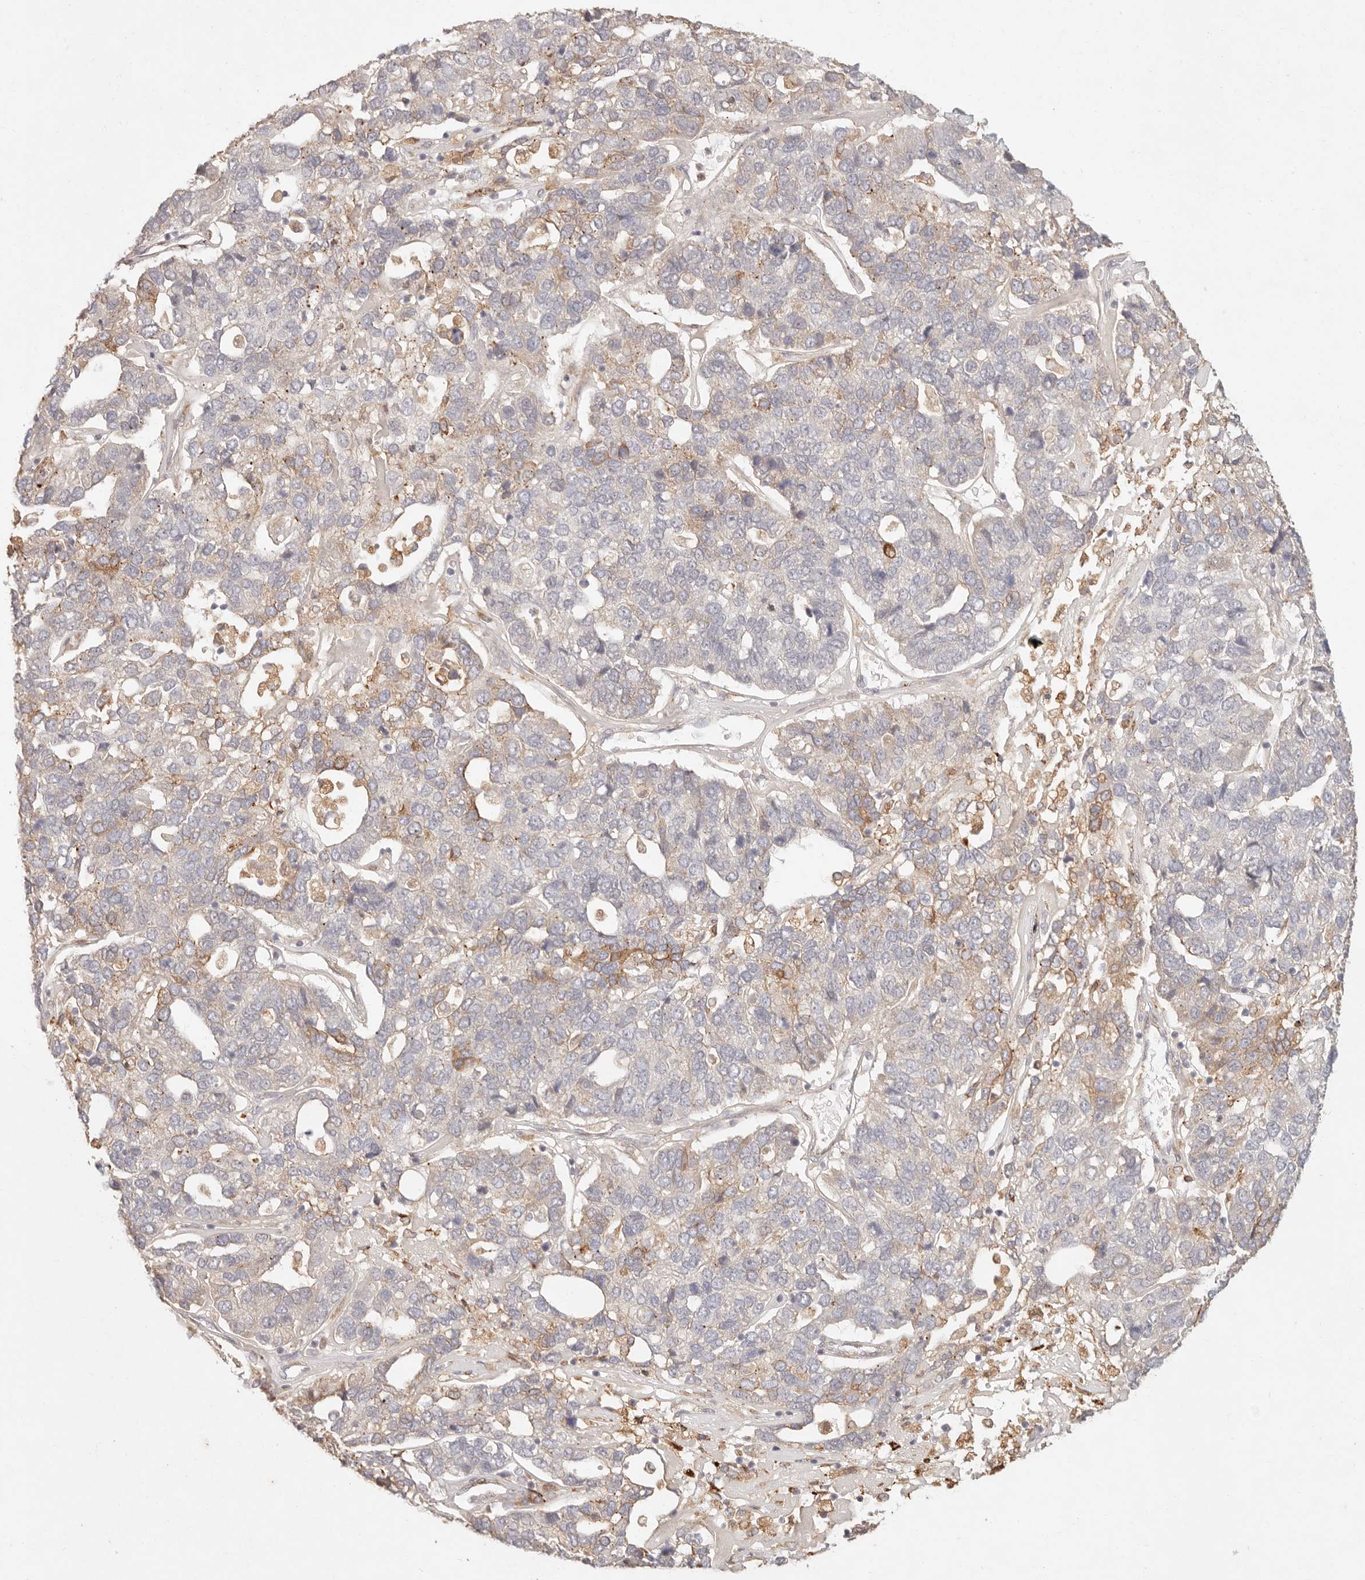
{"staining": {"intensity": "moderate", "quantity": "<25%", "location": "cytoplasmic/membranous"}, "tissue": "pancreatic cancer", "cell_type": "Tumor cells", "image_type": "cancer", "snomed": [{"axis": "morphology", "description": "Adenocarcinoma, NOS"}, {"axis": "topography", "description": "Pancreas"}], "caption": "Pancreatic cancer stained with DAB (3,3'-diaminobenzidine) immunohistochemistry shows low levels of moderate cytoplasmic/membranous expression in about <25% of tumor cells.", "gene": "C1orf127", "patient": {"sex": "female", "age": 61}}